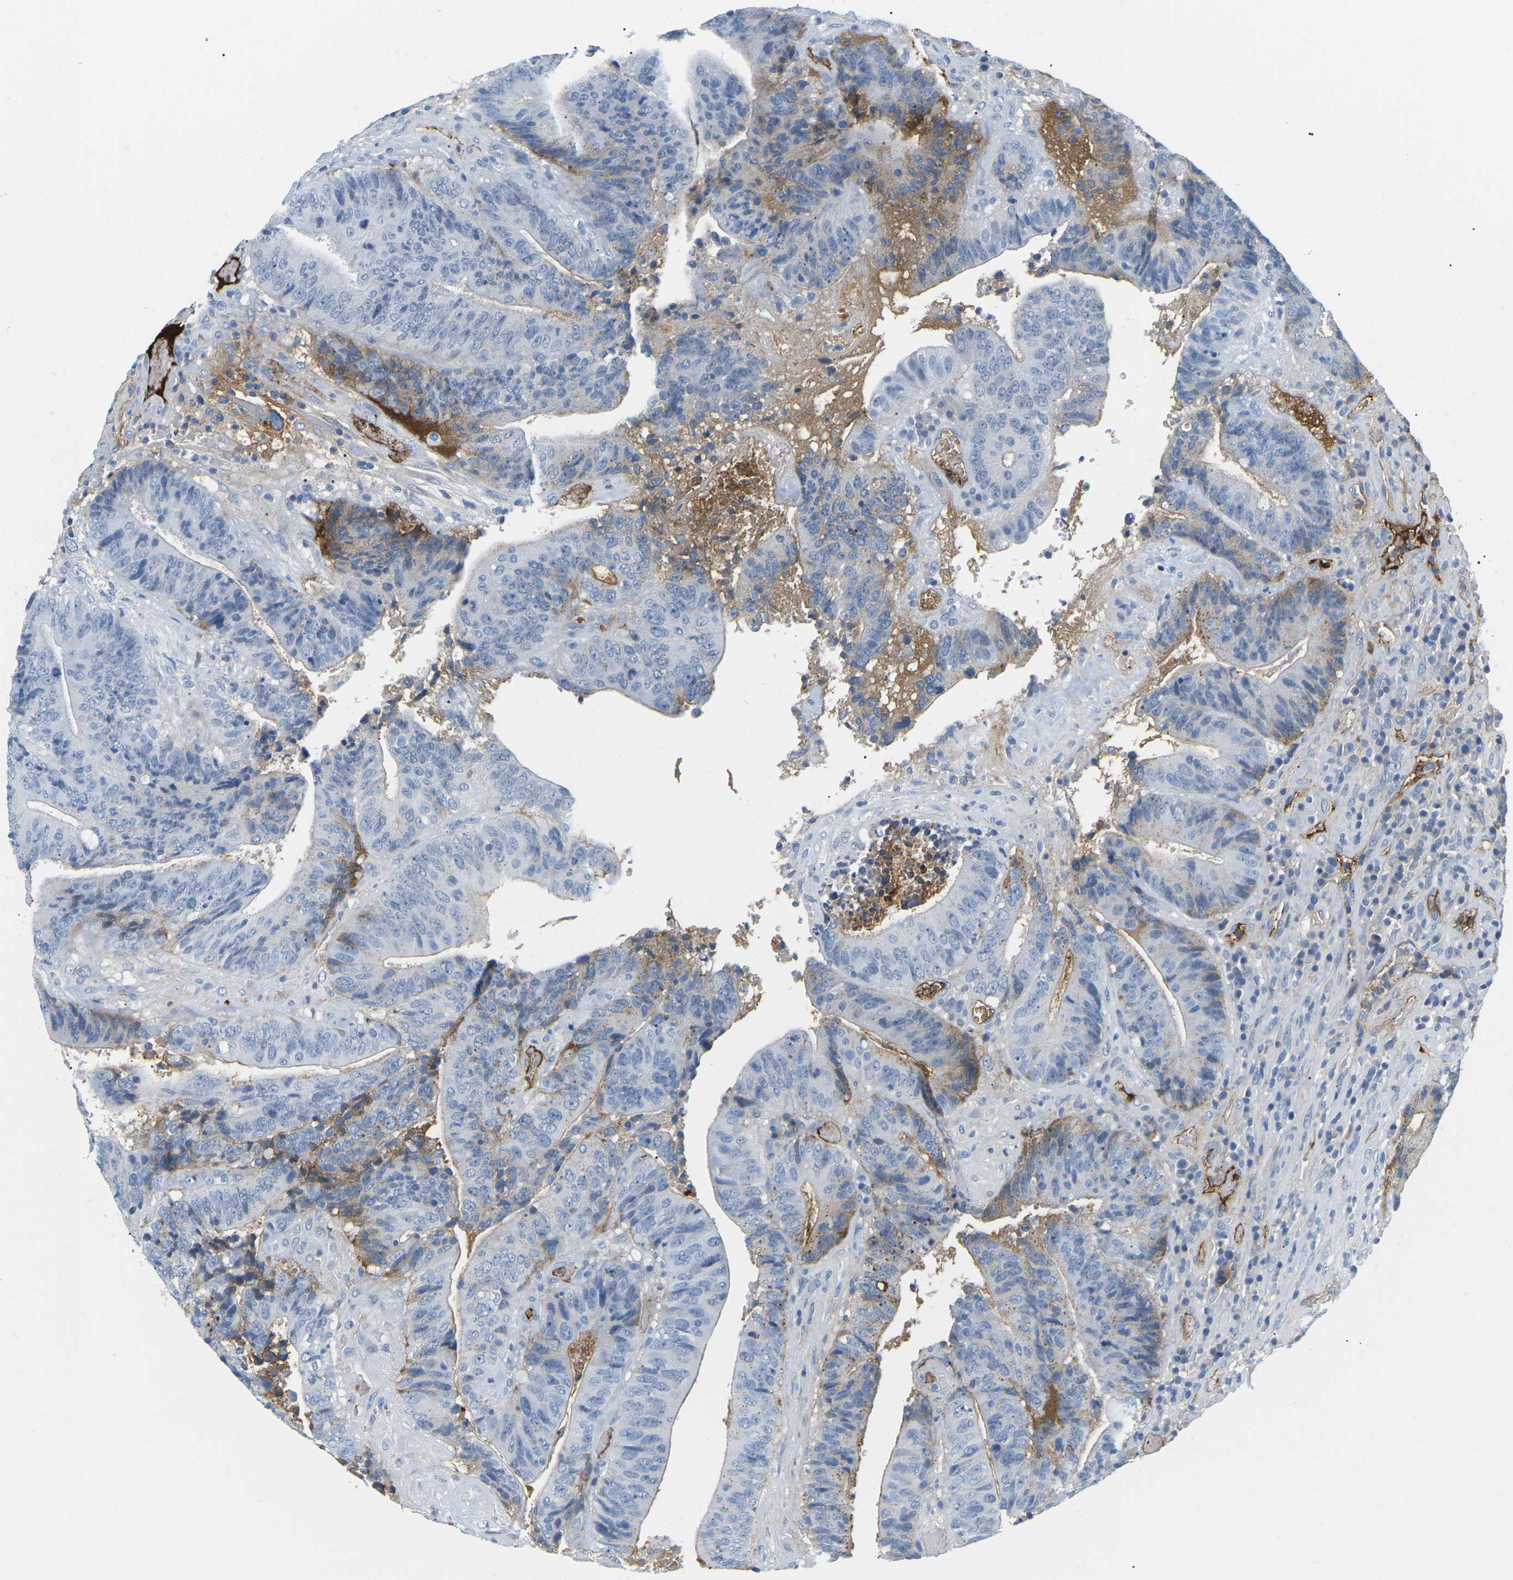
{"staining": {"intensity": "negative", "quantity": "none", "location": "none"}, "tissue": "colorectal cancer", "cell_type": "Tumor cells", "image_type": "cancer", "snomed": [{"axis": "morphology", "description": "Adenocarcinoma, NOS"}, {"axis": "topography", "description": "Rectum"}], "caption": "This is an immunohistochemistry (IHC) image of adenocarcinoma (colorectal). There is no expression in tumor cells.", "gene": "APOB", "patient": {"sex": "male", "age": 72}}